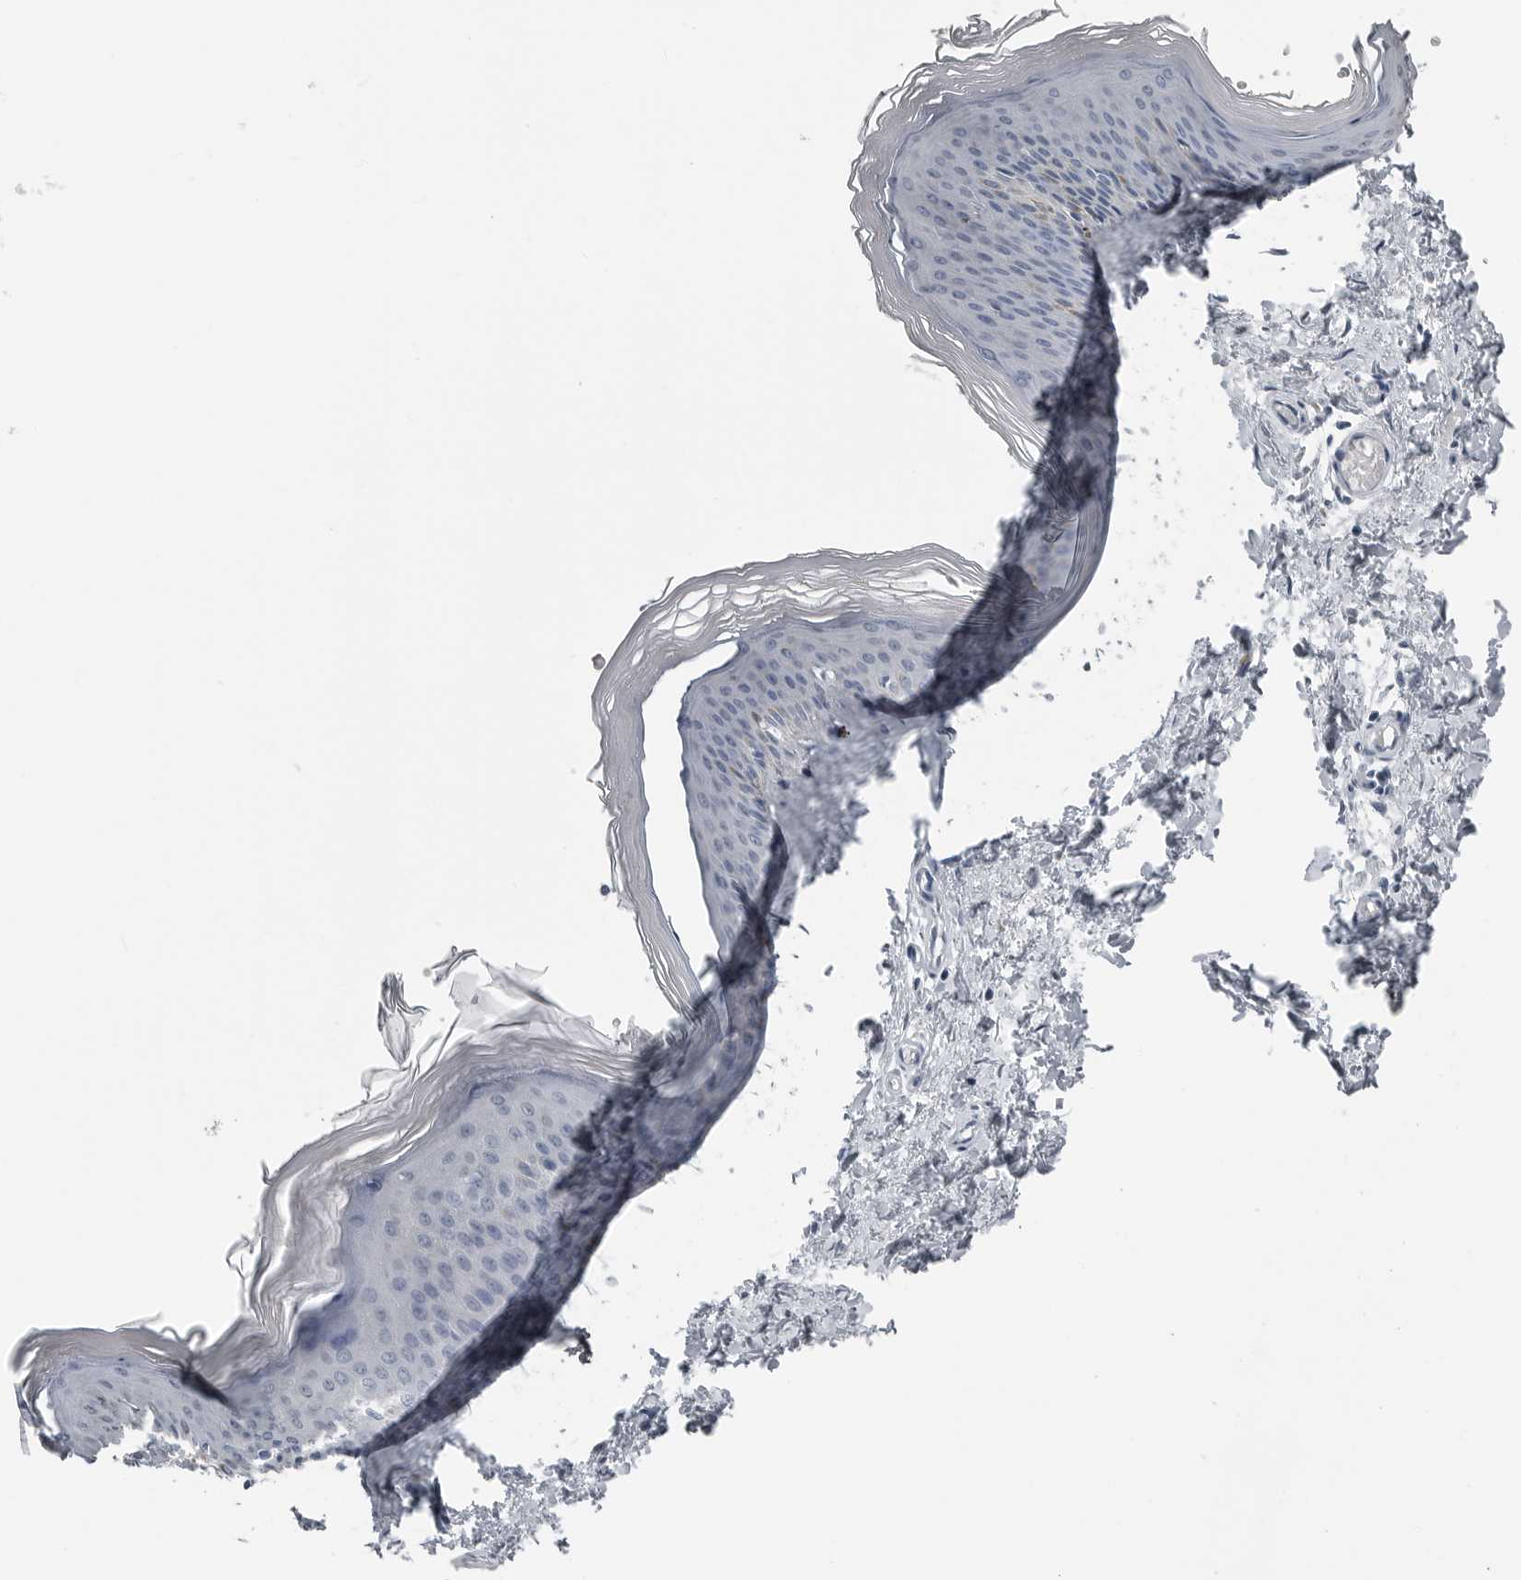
{"staining": {"intensity": "negative", "quantity": "none", "location": "none"}, "tissue": "skin", "cell_type": "Fibroblasts", "image_type": "normal", "snomed": [{"axis": "morphology", "description": "Normal tissue, NOS"}, {"axis": "topography", "description": "Skin"}], "caption": "Skin was stained to show a protein in brown. There is no significant positivity in fibroblasts.", "gene": "SPINK1", "patient": {"sex": "female", "age": 27}}